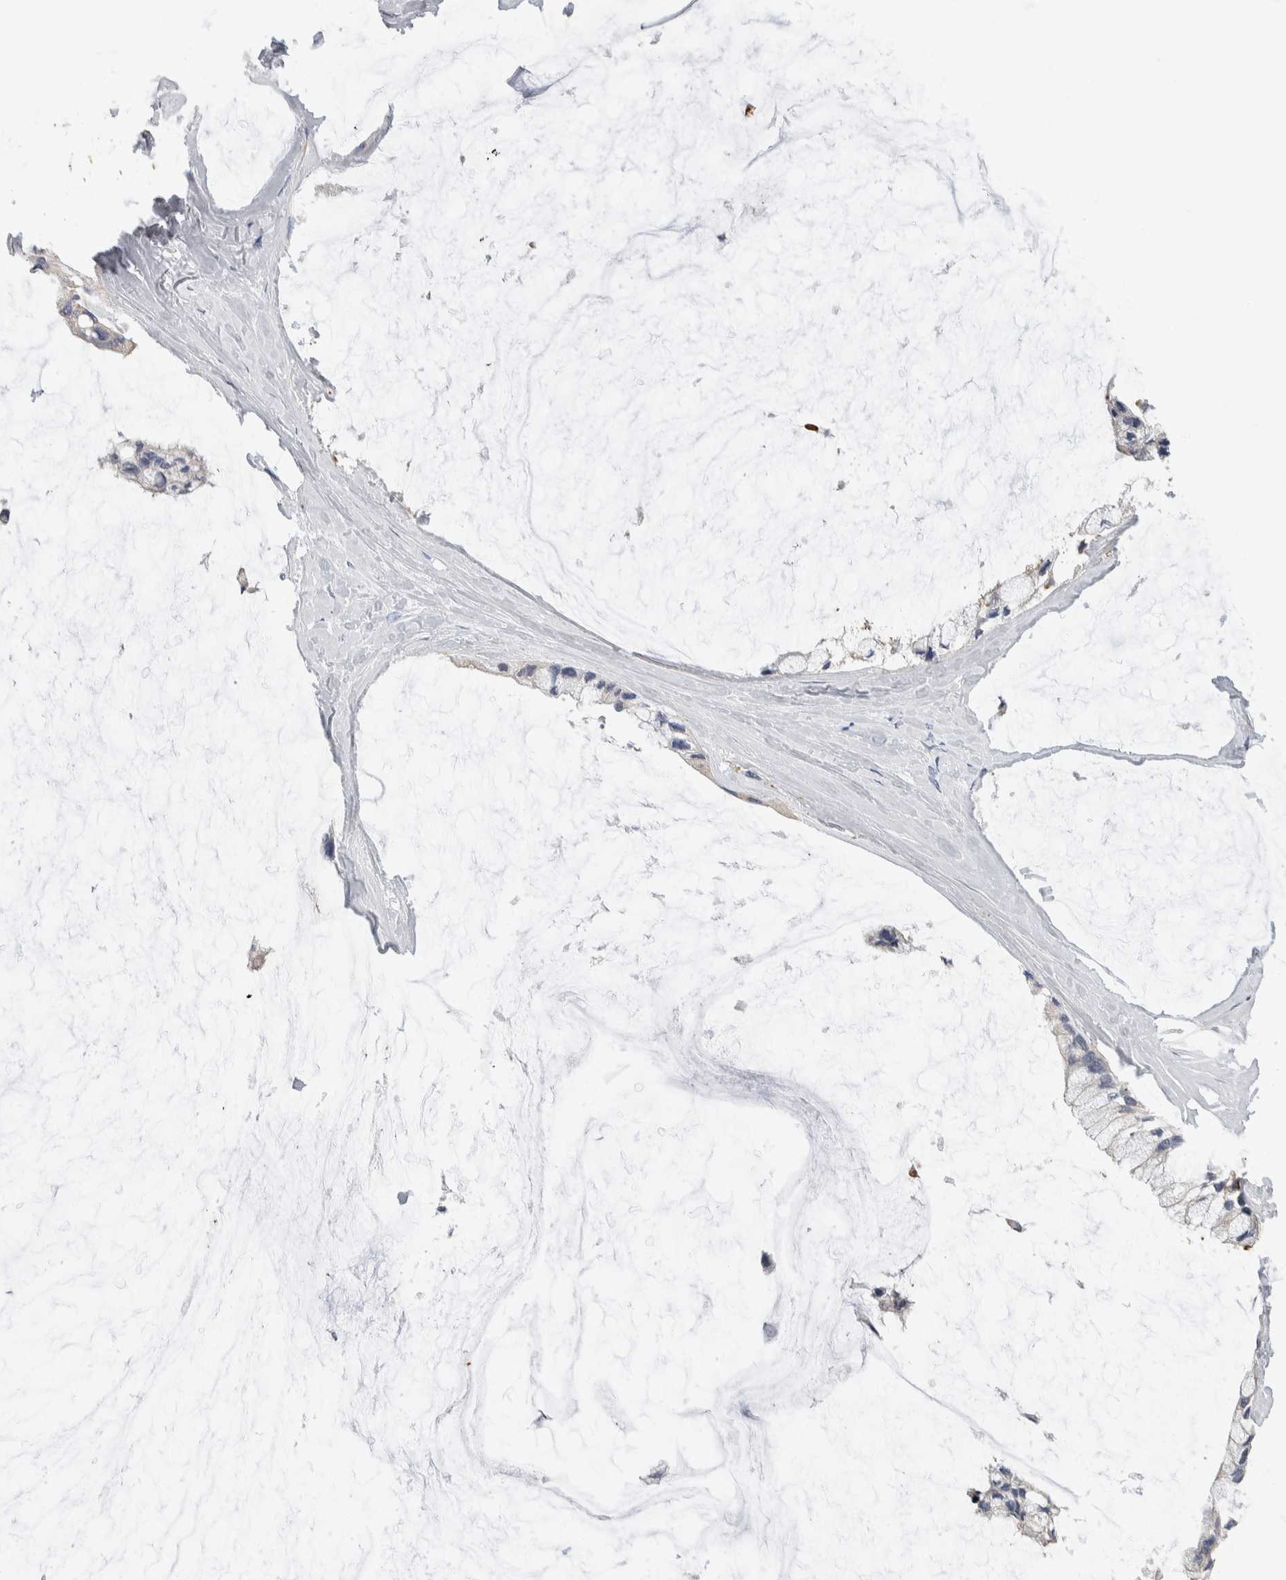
{"staining": {"intensity": "negative", "quantity": "none", "location": "none"}, "tissue": "ovarian cancer", "cell_type": "Tumor cells", "image_type": "cancer", "snomed": [{"axis": "morphology", "description": "Cystadenocarcinoma, mucinous, NOS"}, {"axis": "topography", "description": "Ovary"}], "caption": "Human ovarian cancer stained for a protein using immunohistochemistry demonstrates no positivity in tumor cells.", "gene": "NEFM", "patient": {"sex": "female", "age": 39}}